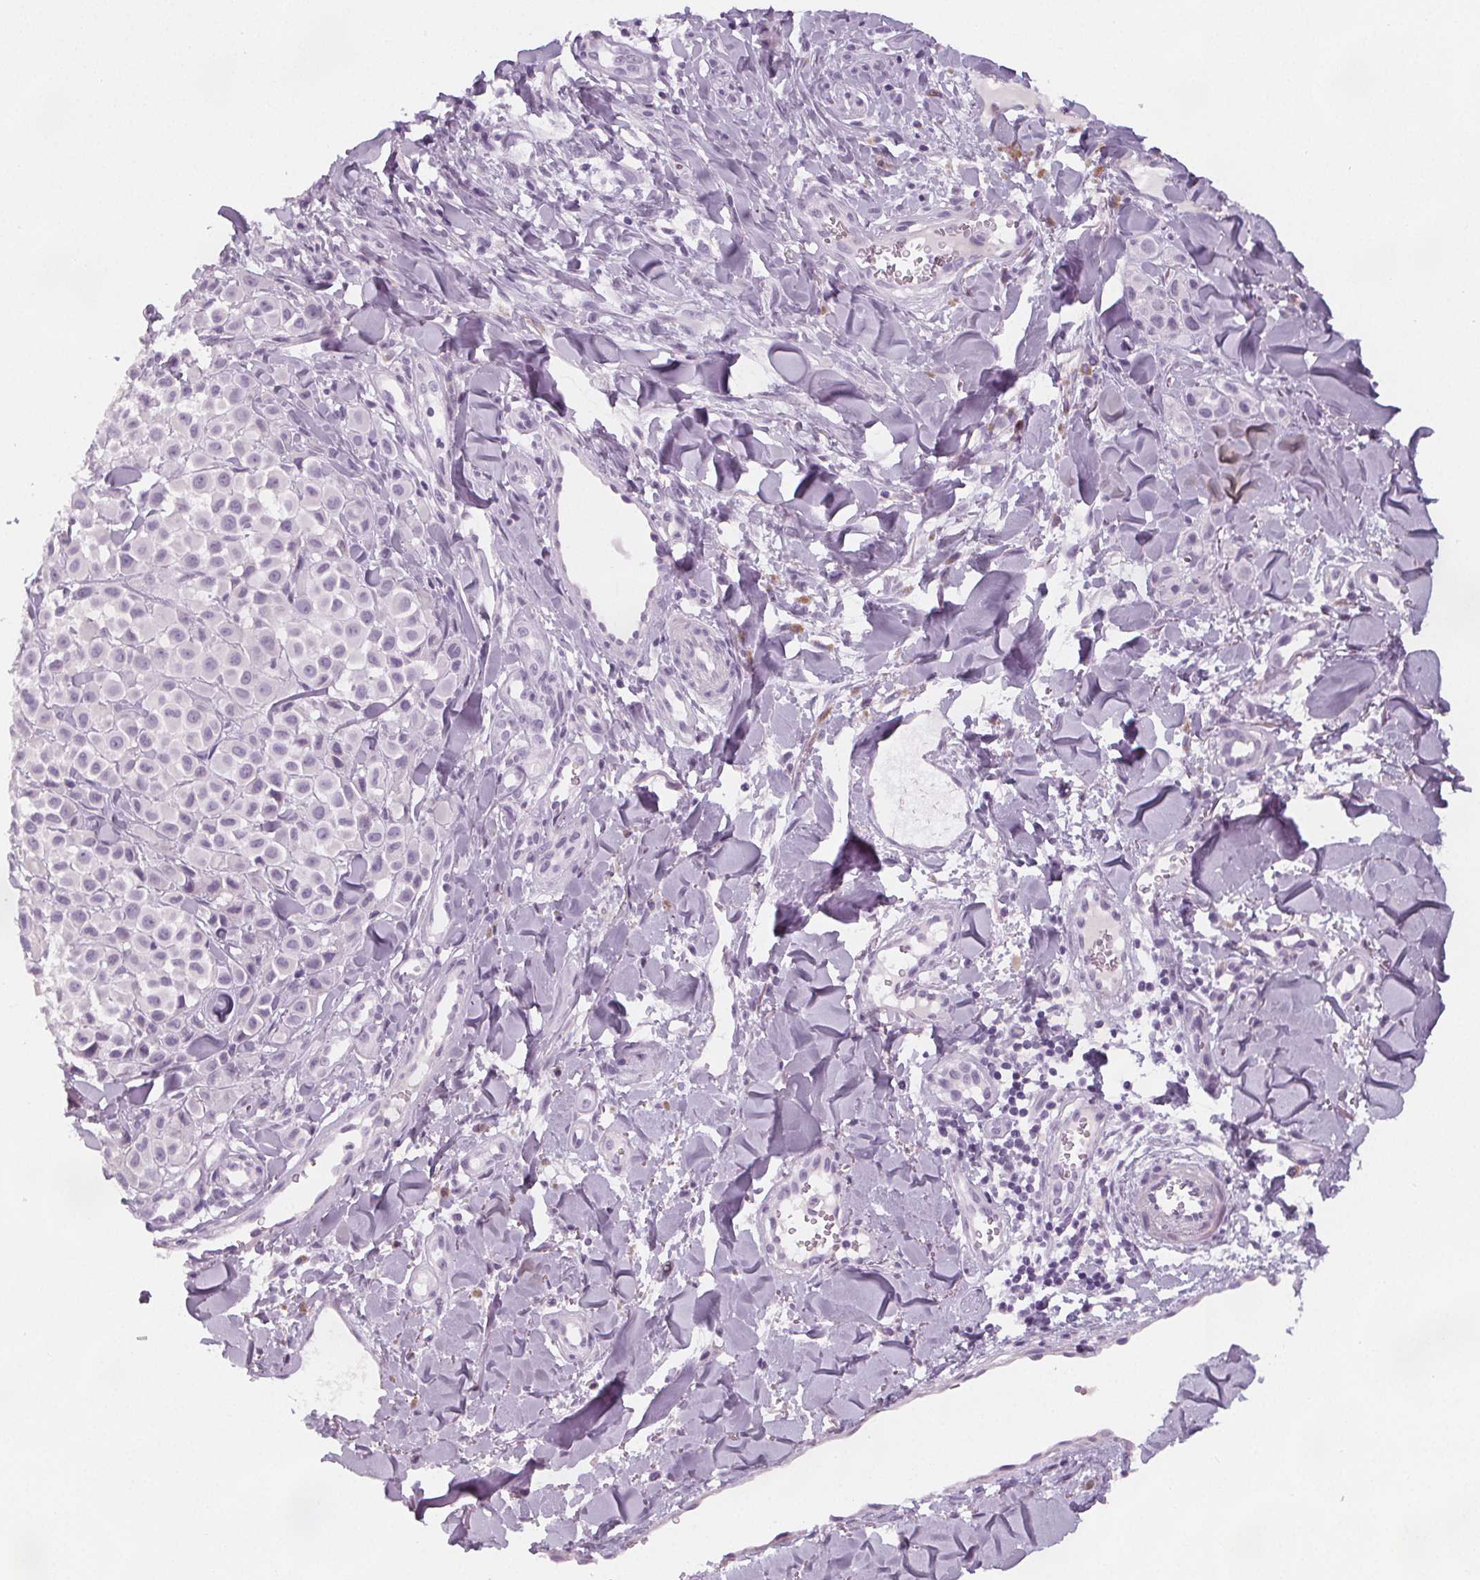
{"staining": {"intensity": "negative", "quantity": "none", "location": "none"}, "tissue": "melanoma", "cell_type": "Tumor cells", "image_type": "cancer", "snomed": [{"axis": "morphology", "description": "Malignant melanoma, NOS"}, {"axis": "topography", "description": "Skin"}], "caption": "DAB (3,3'-diaminobenzidine) immunohistochemical staining of melanoma displays no significant expression in tumor cells.", "gene": "SLC5A12", "patient": {"sex": "male", "age": 77}}